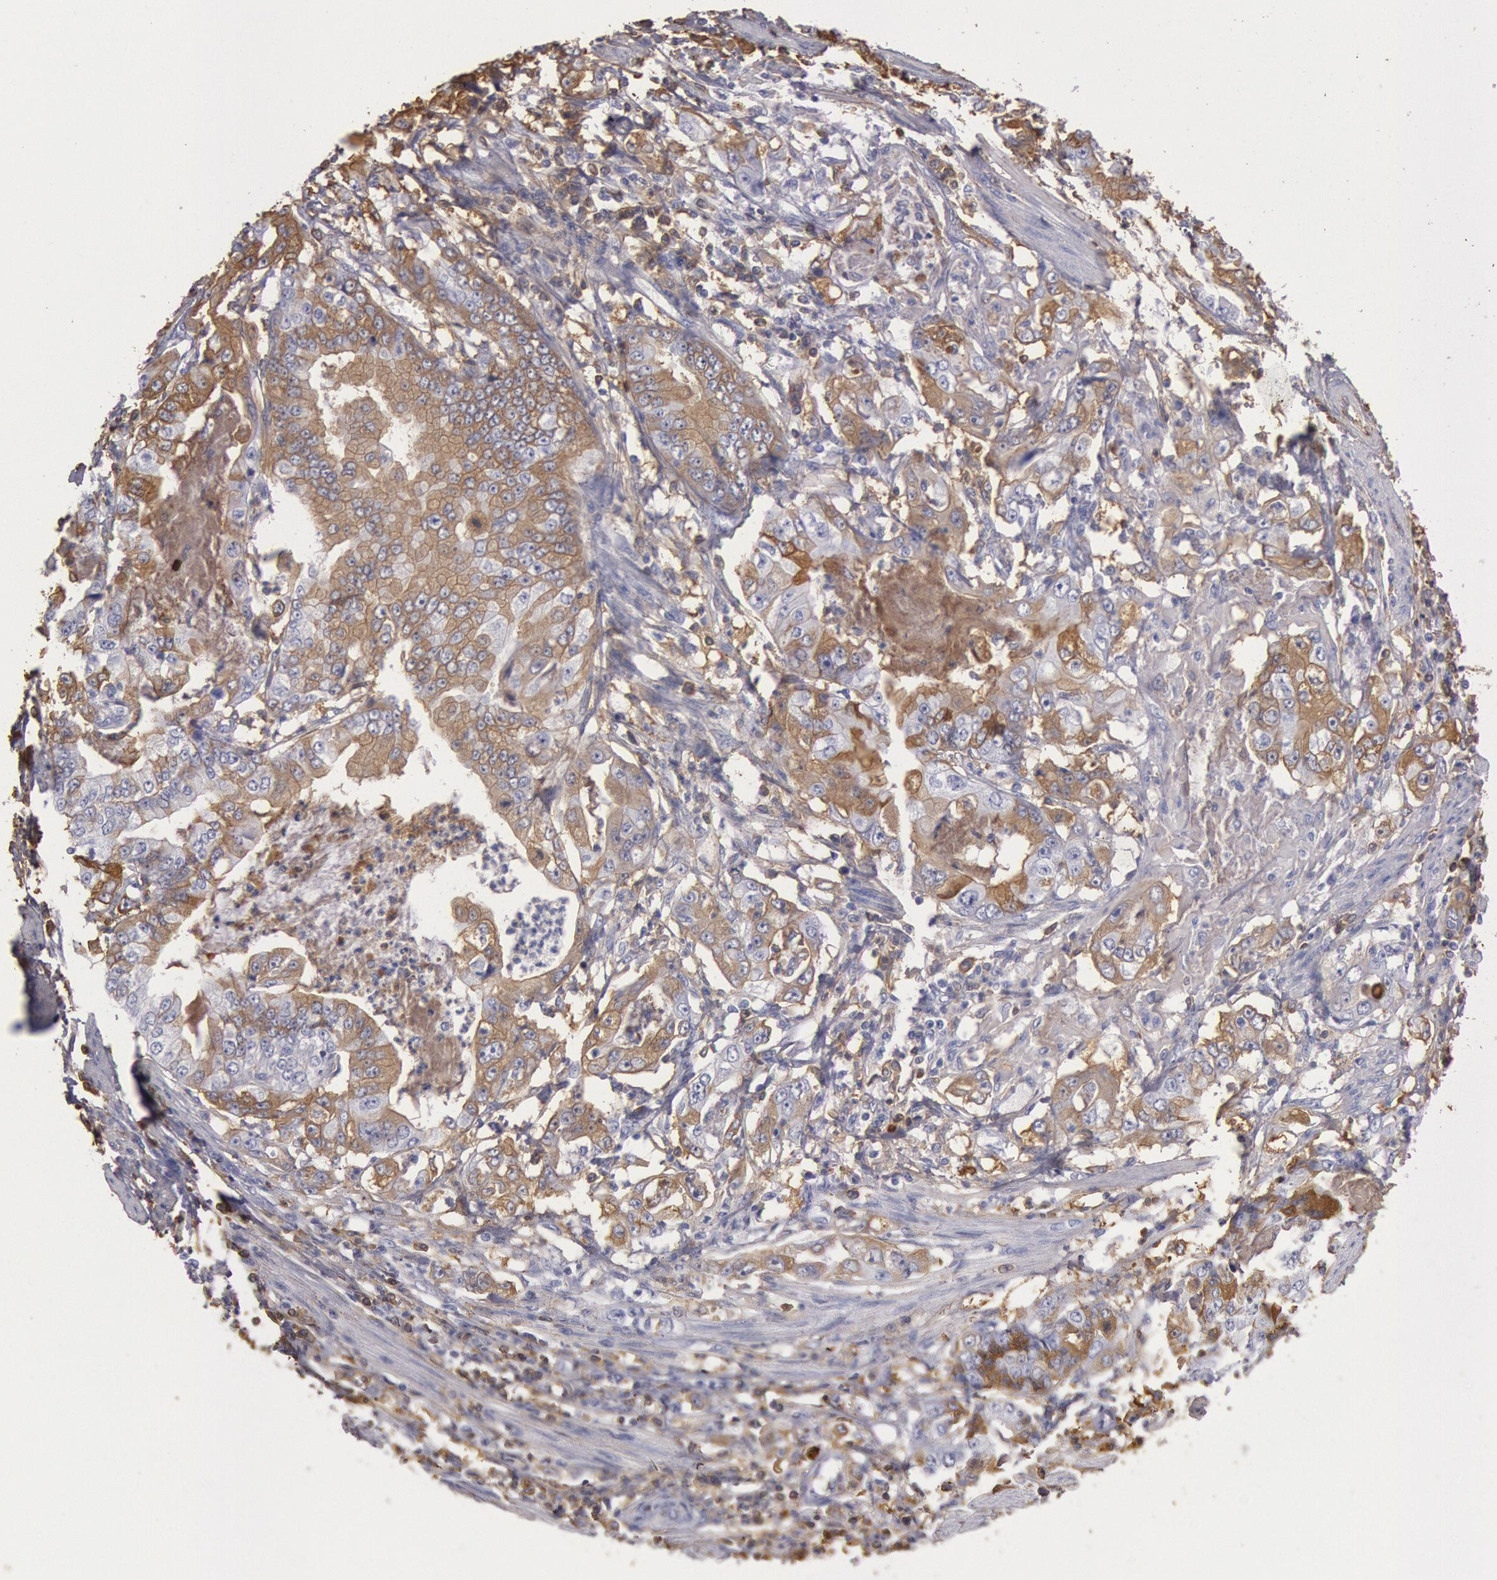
{"staining": {"intensity": "weak", "quantity": "25%-75%", "location": "cytoplasmic/membranous"}, "tissue": "stomach cancer", "cell_type": "Tumor cells", "image_type": "cancer", "snomed": [{"axis": "morphology", "description": "Adenocarcinoma, NOS"}, {"axis": "topography", "description": "Pancreas"}, {"axis": "topography", "description": "Stomach, upper"}], "caption": "Stomach cancer stained for a protein demonstrates weak cytoplasmic/membranous positivity in tumor cells.", "gene": "IGHA1", "patient": {"sex": "male", "age": 77}}